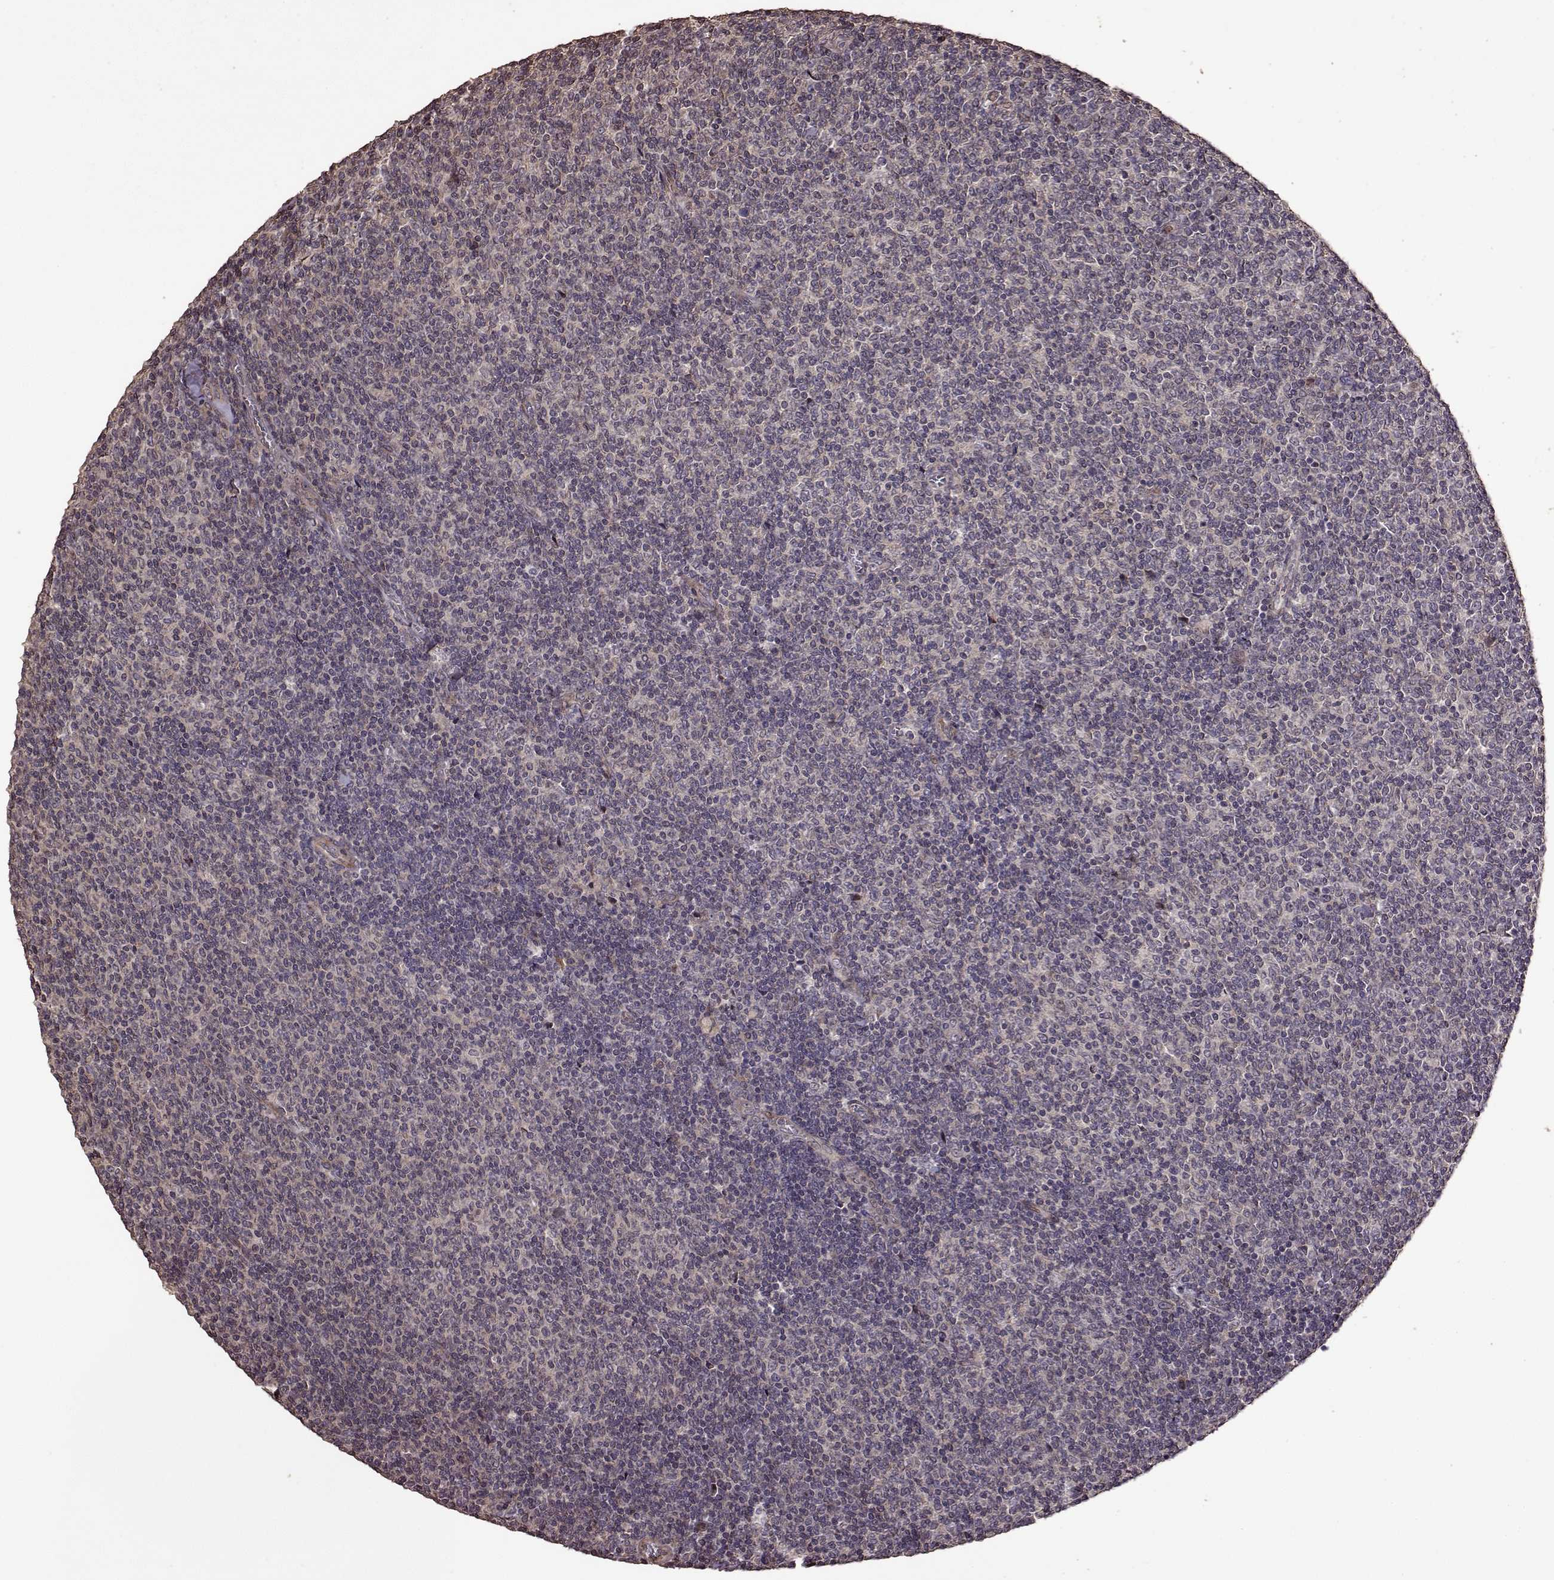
{"staining": {"intensity": "negative", "quantity": "none", "location": "none"}, "tissue": "lymphoma", "cell_type": "Tumor cells", "image_type": "cancer", "snomed": [{"axis": "morphology", "description": "Malignant lymphoma, non-Hodgkin's type, Low grade"}, {"axis": "topography", "description": "Lymph node"}], "caption": "IHC of lymphoma exhibits no staining in tumor cells.", "gene": "FBXW11", "patient": {"sex": "male", "age": 52}}